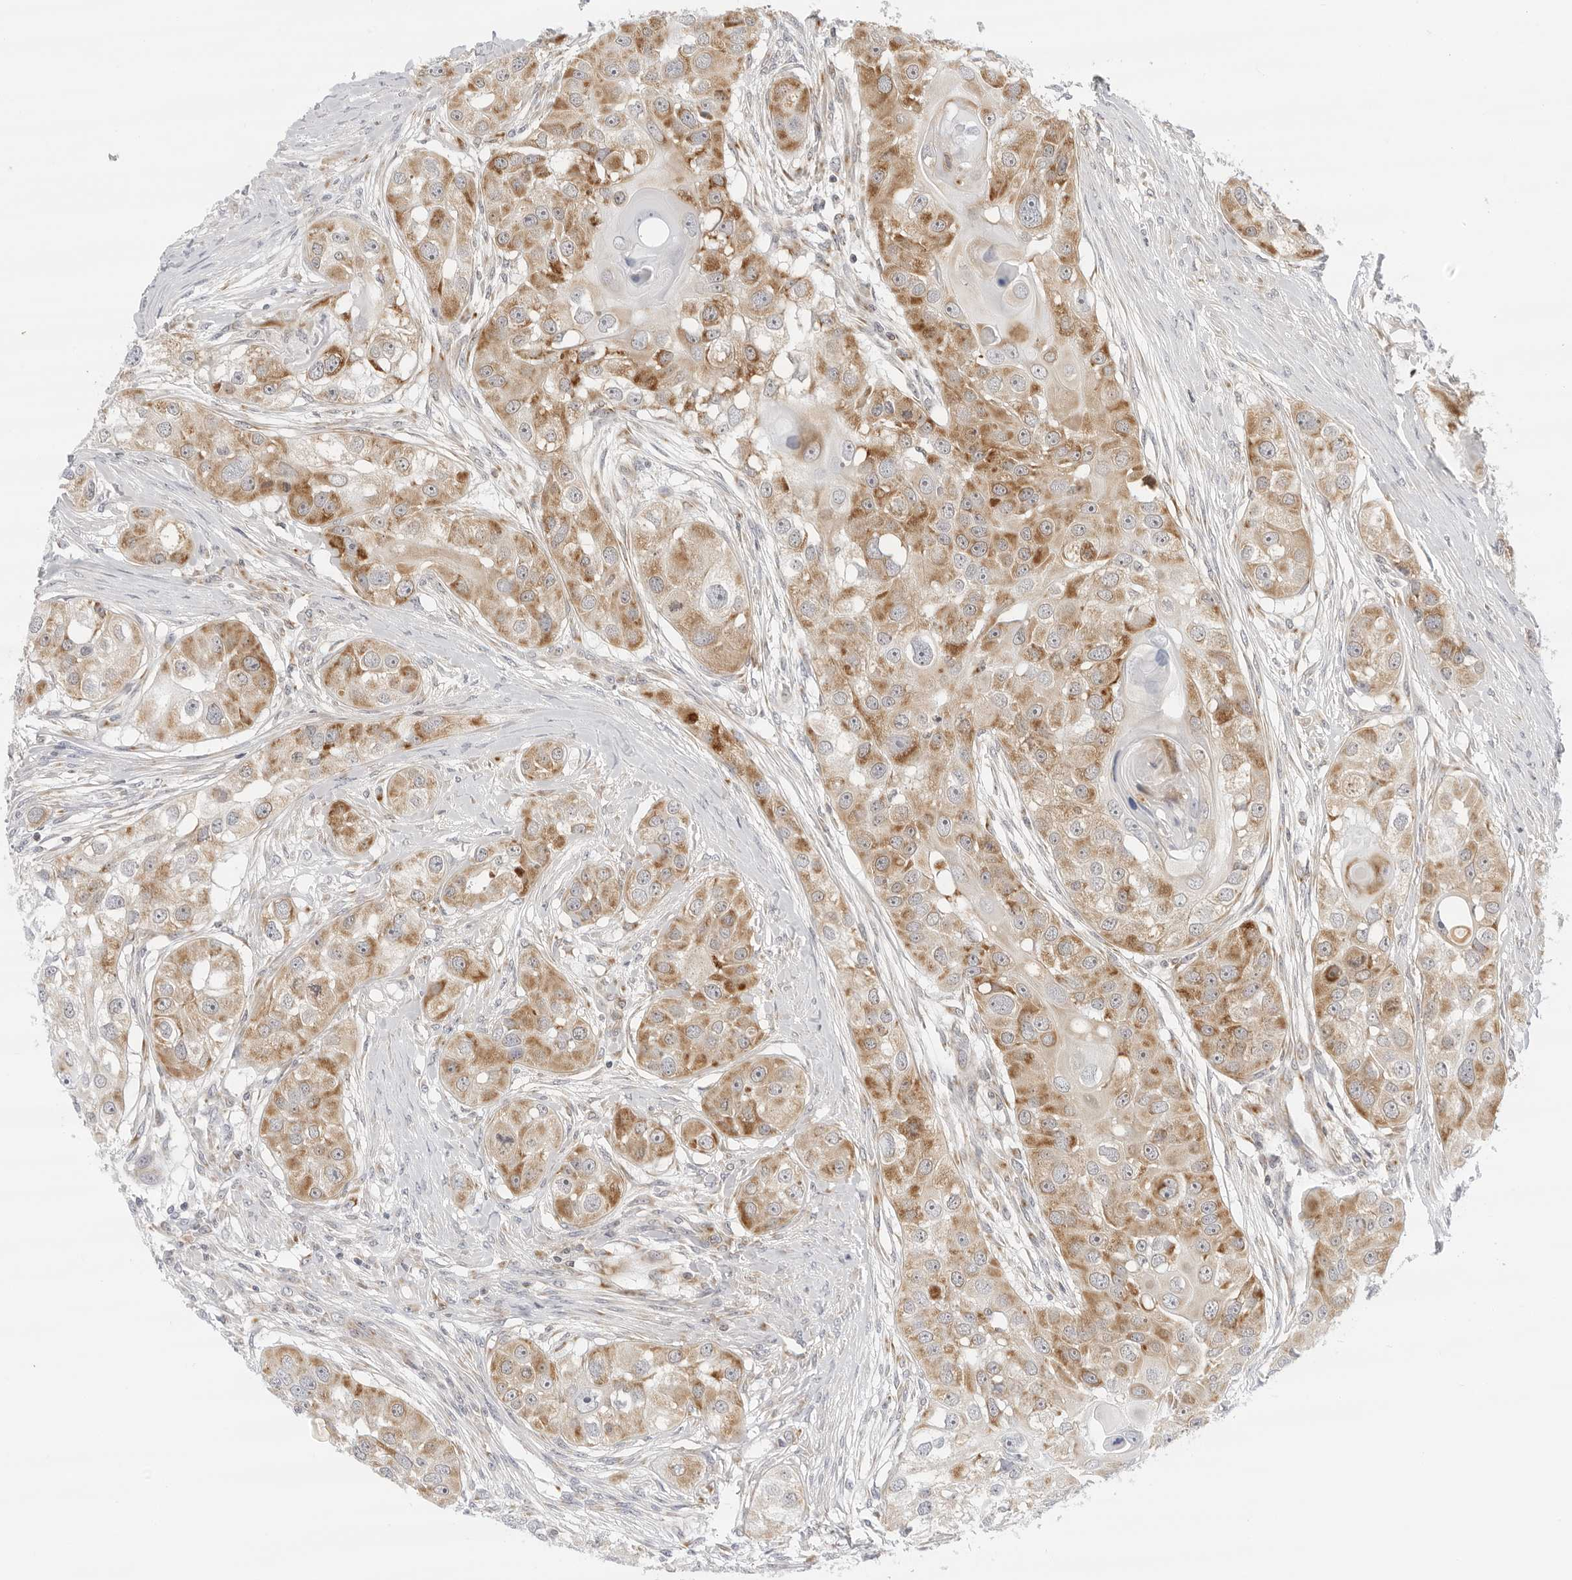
{"staining": {"intensity": "moderate", "quantity": ">75%", "location": "cytoplasmic/membranous"}, "tissue": "head and neck cancer", "cell_type": "Tumor cells", "image_type": "cancer", "snomed": [{"axis": "morphology", "description": "Normal tissue, NOS"}, {"axis": "morphology", "description": "Squamous cell carcinoma, NOS"}, {"axis": "topography", "description": "Skeletal muscle"}, {"axis": "topography", "description": "Head-Neck"}], "caption": "Immunohistochemical staining of human head and neck cancer (squamous cell carcinoma) exhibits medium levels of moderate cytoplasmic/membranous protein expression in approximately >75% of tumor cells.", "gene": "CIART", "patient": {"sex": "male", "age": 51}}